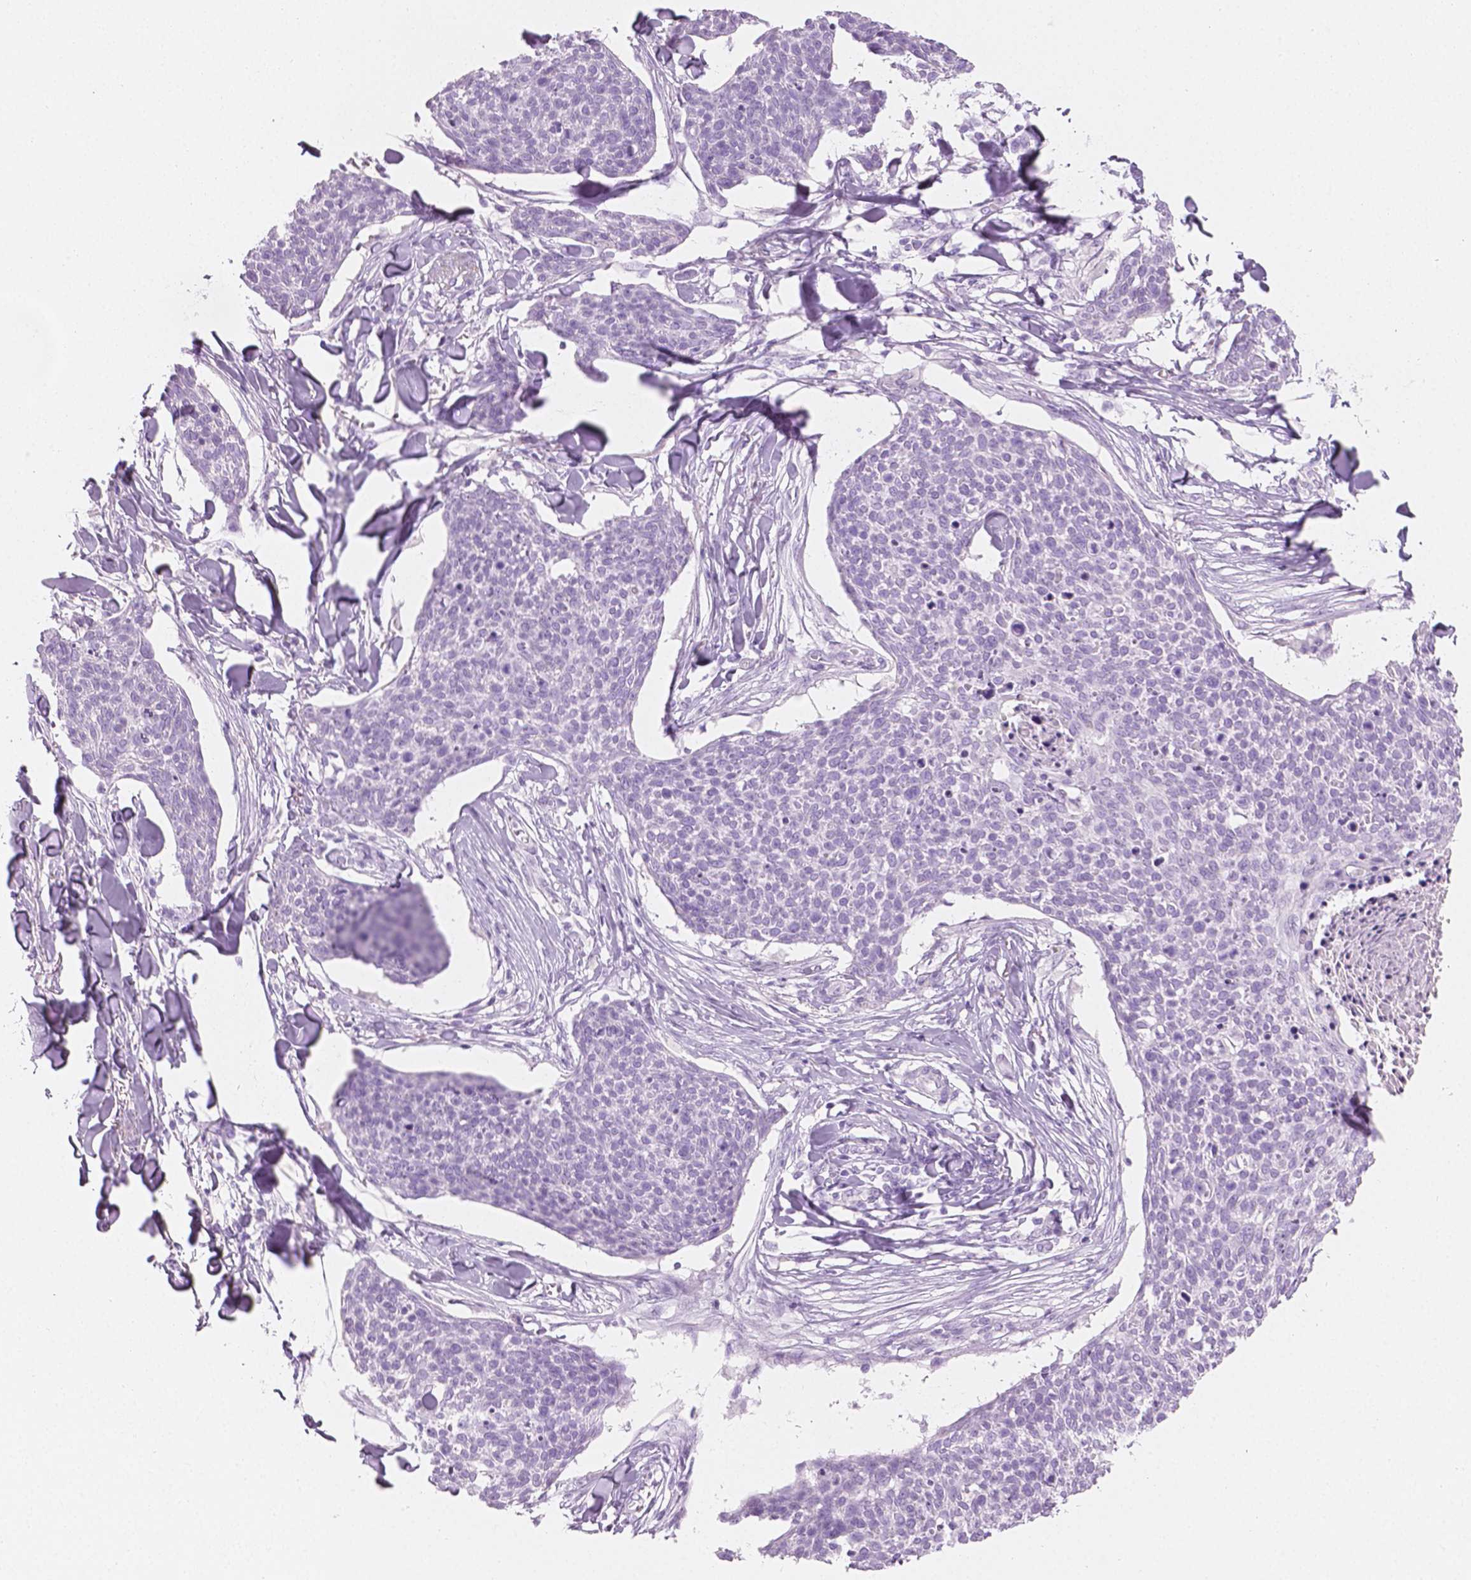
{"staining": {"intensity": "negative", "quantity": "none", "location": "none"}, "tissue": "skin cancer", "cell_type": "Tumor cells", "image_type": "cancer", "snomed": [{"axis": "morphology", "description": "Squamous cell carcinoma, NOS"}, {"axis": "topography", "description": "Skin"}, {"axis": "topography", "description": "Vulva"}], "caption": "Immunohistochemistry histopathology image of neoplastic tissue: human skin cancer stained with DAB exhibits no significant protein staining in tumor cells.", "gene": "PLIN4", "patient": {"sex": "female", "age": 75}}